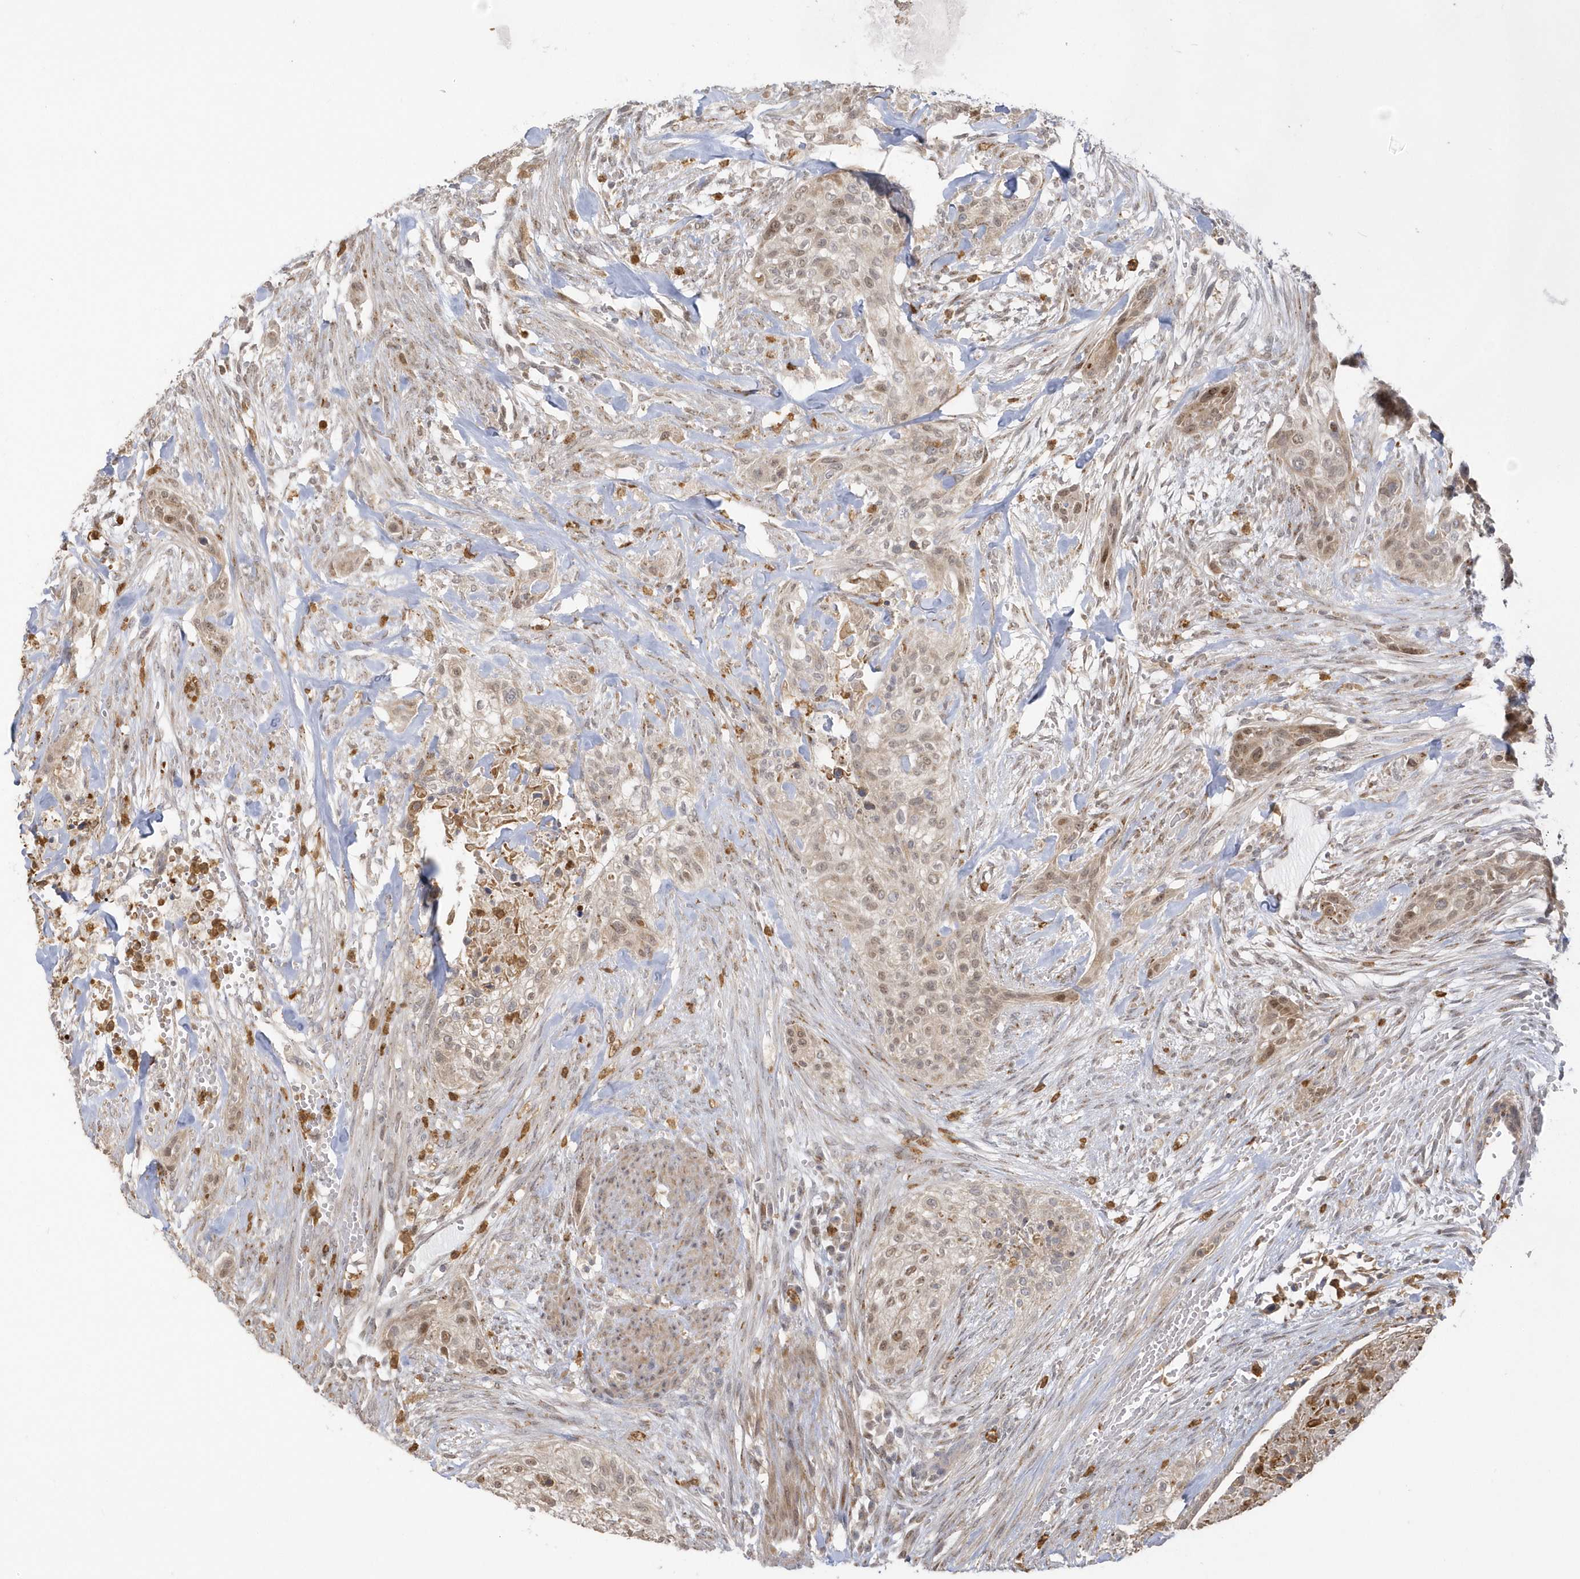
{"staining": {"intensity": "moderate", "quantity": "25%-75%", "location": "nuclear"}, "tissue": "urothelial cancer", "cell_type": "Tumor cells", "image_type": "cancer", "snomed": [{"axis": "morphology", "description": "Urothelial carcinoma, High grade"}, {"axis": "topography", "description": "Urinary bladder"}], "caption": "Urothelial cancer was stained to show a protein in brown. There is medium levels of moderate nuclear expression in approximately 25%-75% of tumor cells.", "gene": "NAF1", "patient": {"sex": "male", "age": 35}}